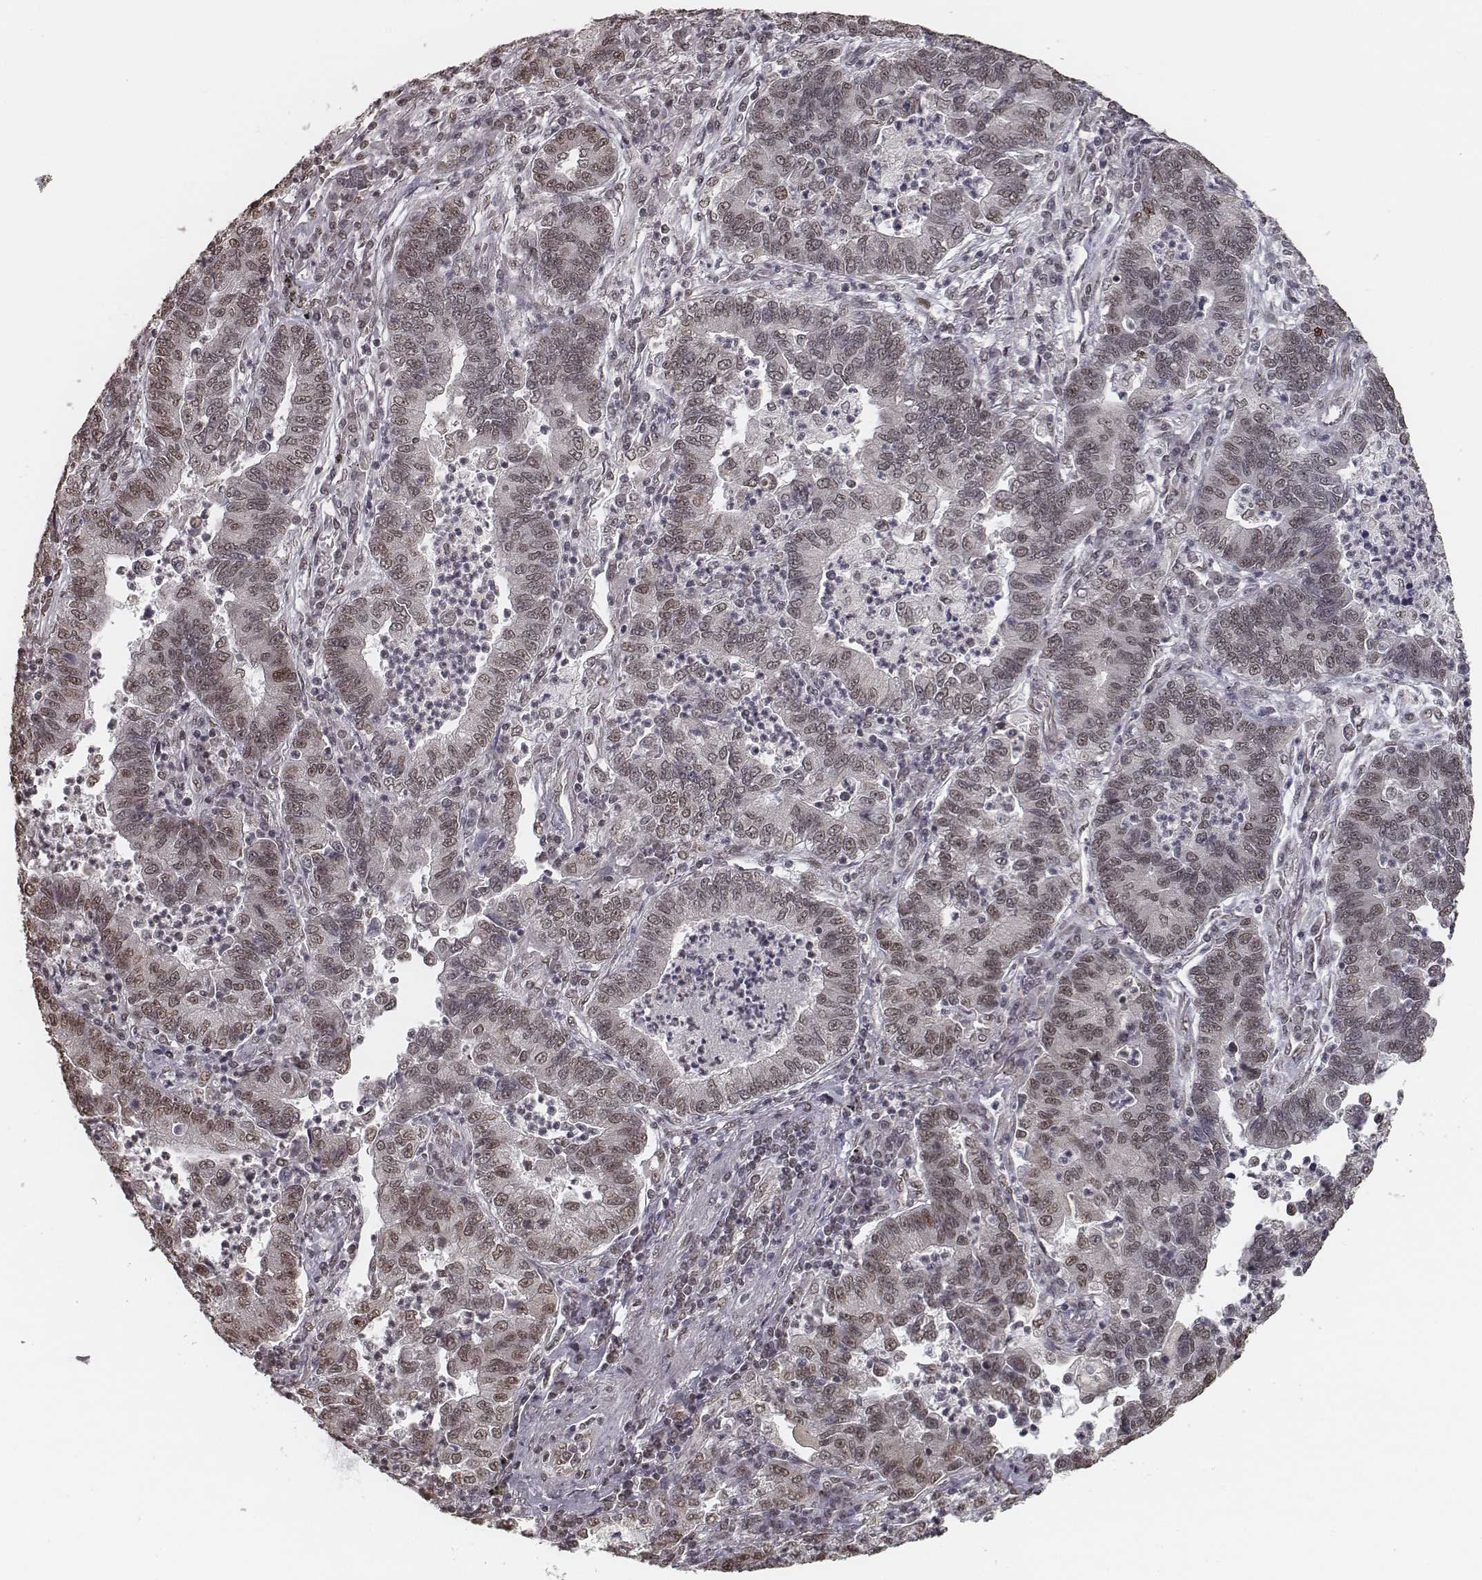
{"staining": {"intensity": "weak", "quantity": ">75%", "location": "nuclear"}, "tissue": "lung cancer", "cell_type": "Tumor cells", "image_type": "cancer", "snomed": [{"axis": "morphology", "description": "Adenocarcinoma, NOS"}, {"axis": "topography", "description": "Lung"}], "caption": "The micrograph exhibits immunohistochemical staining of adenocarcinoma (lung). There is weak nuclear staining is seen in approximately >75% of tumor cells. Immunohistochemistry (ihc) stains the protein of interest in brown and the nuclei are stained blue.", "gene": "HMGA2", "patient": {"sex": "female", "age": 57}}